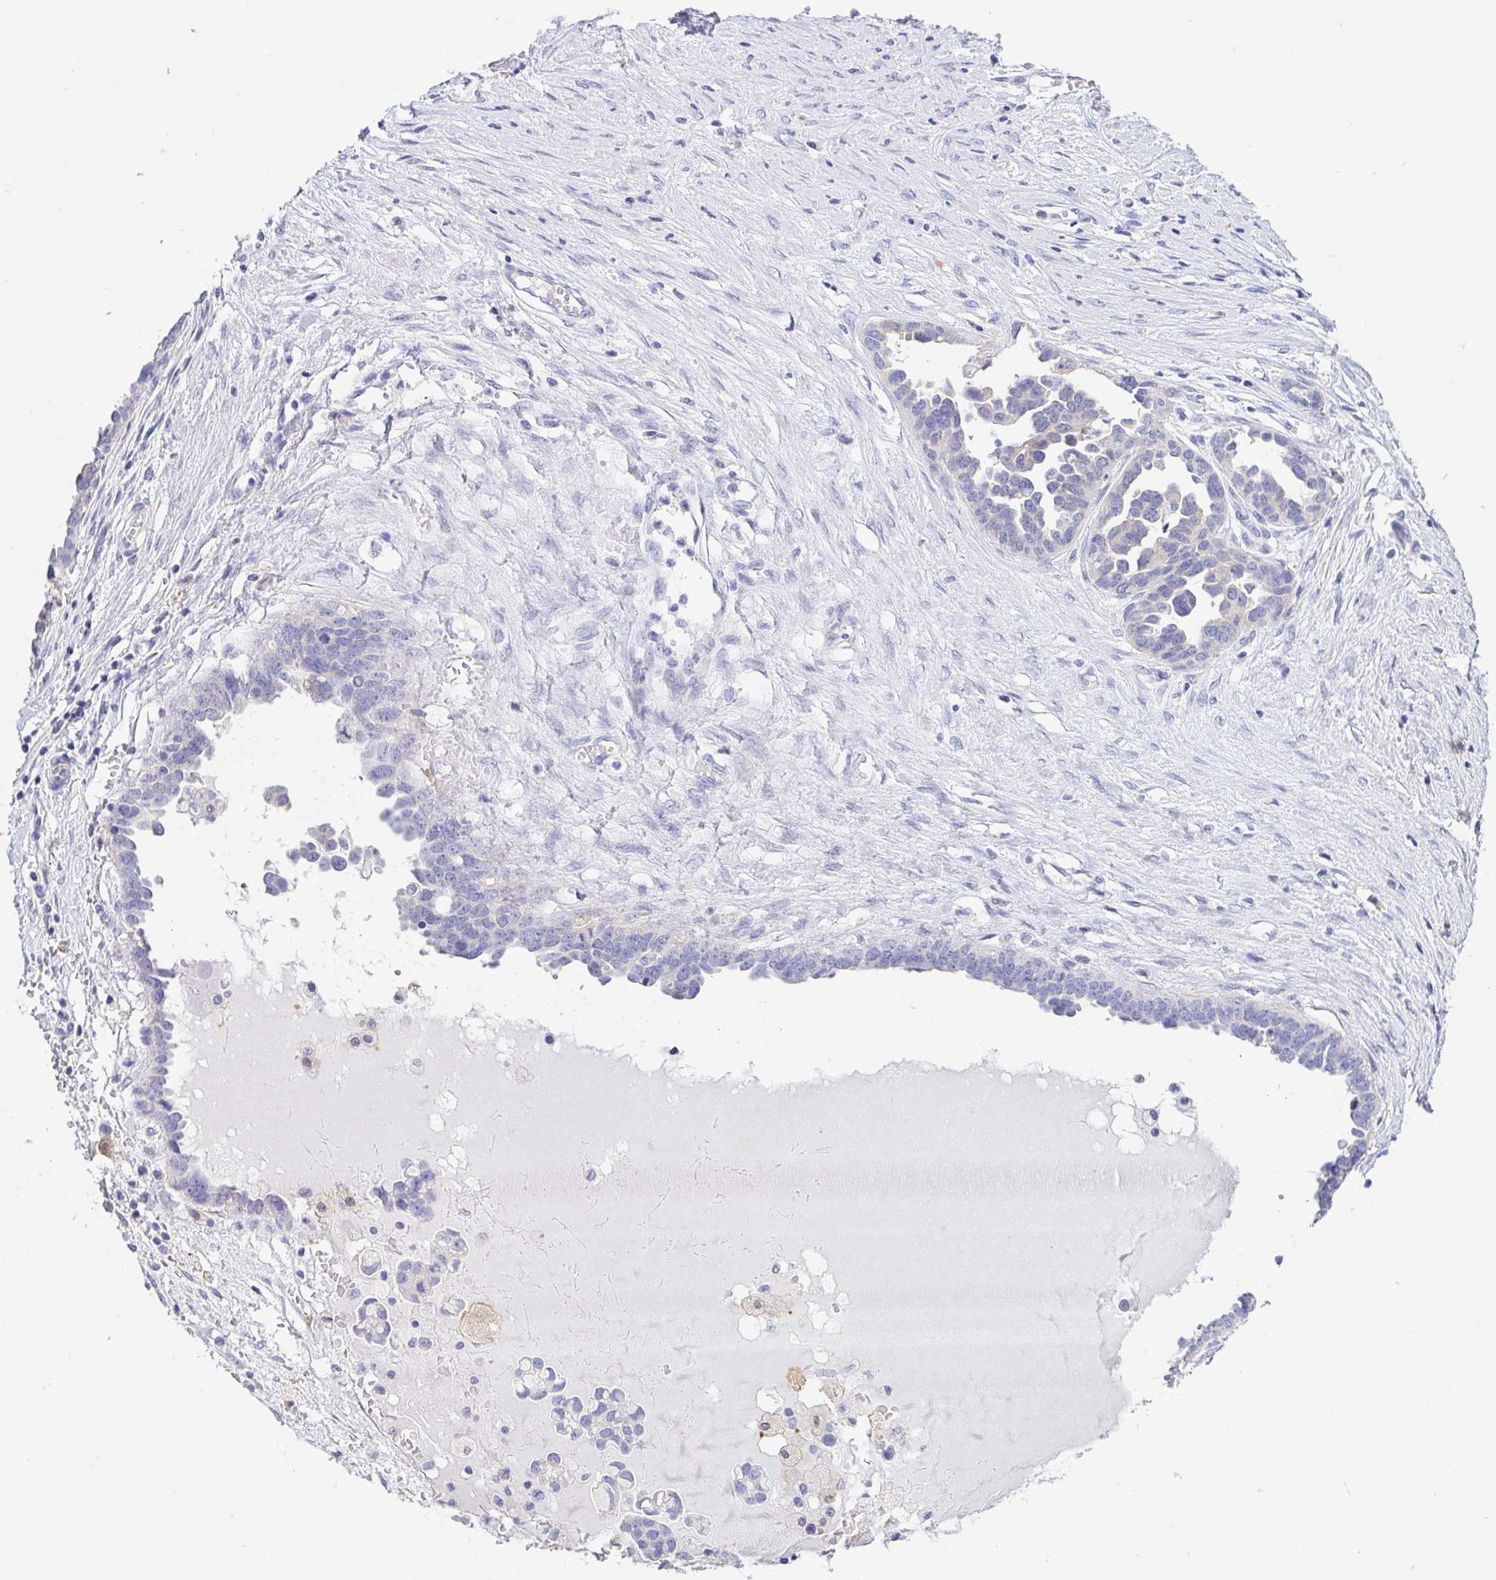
{"staining": {"intensity": "negative", "quantity": "none", "location": "none"}, "tissue": "ovarian cancer", "cell_type": "Tumor cells", "image_type": "cancer", "snomed": [{"axis": "morphology", "description": "Cystadenocarcinoma, serous, NOS"}, {"axis": "topography", "description": "Ovary"}], "caption": "Tumor cells are negative for brown protein staining in ovarian serous cystadenocarcinoma. Nuclei are stained in blue.", "gene": "FABP3", "patient": {"sex": "female", "age": 54}}